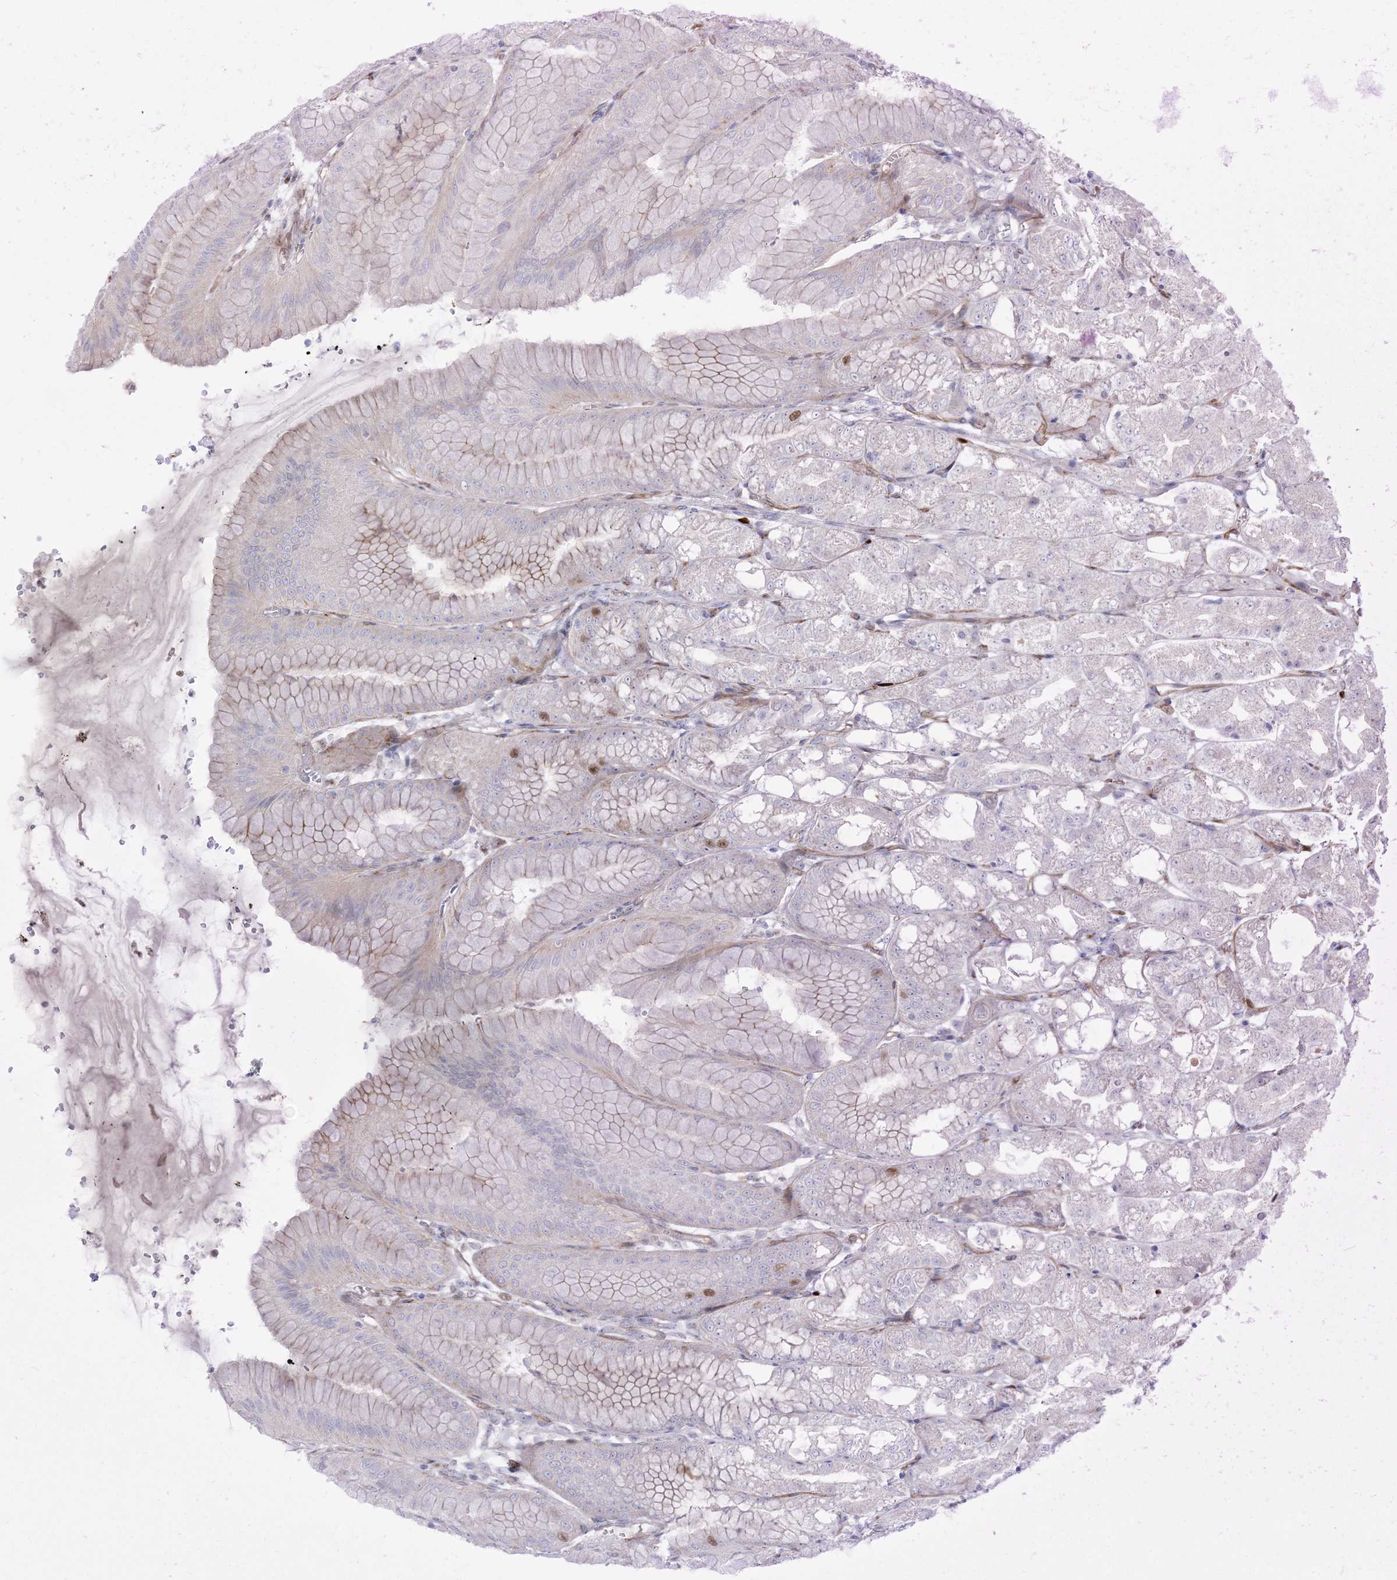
{"staining": {"intensity": "strong", "quantity": "25%-75%", "location": "cytoplasmic/membranous,nuclear"}, "tissue": "stomach", "cell_type": "Glandular cells", "image_type": "normal", "snomed": [{"axis": "morphology", "description": "Normal tissue, NOS"}, {"axis": "topography", "description": "Stomach, lower"}], "caption": "Immunohistochemistry histopathology image of normal human stomach stained for a protein (brown), which demonstrates high levels of strong cytoplasmic/membranous,nuclear staining in approximately 25%-75% of glandular cells.", "gene": "MARS2", "patient": {"sex": "male", "age": 71}}